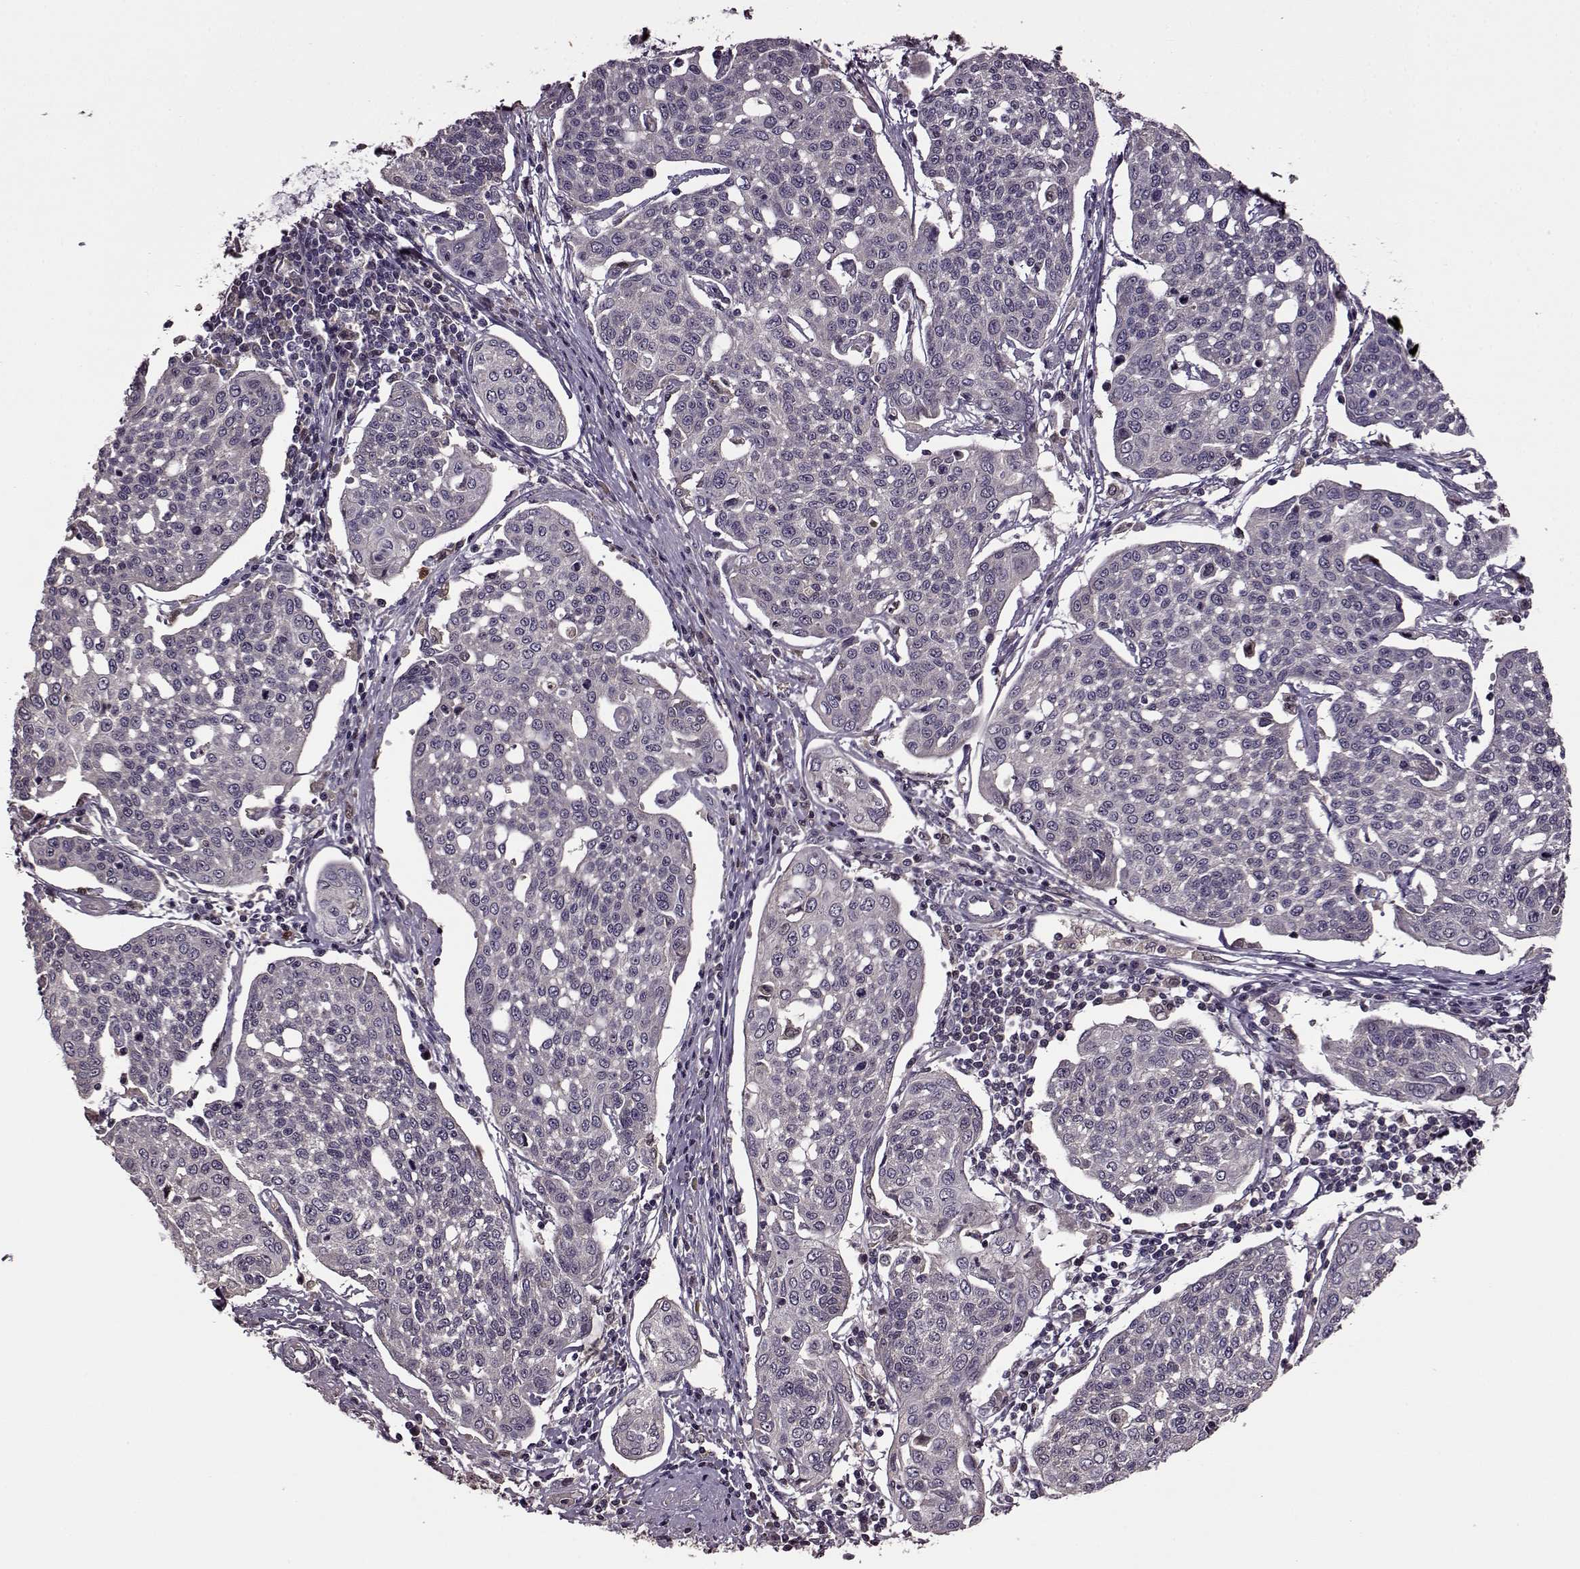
{"staining": {"intensity": "negative", "quantity": "none", "location": "none"}, "tissue": "cervical cancer", "cell_type": "Tumor cells", "image_type": "cancer", "snomed": [{"axis": "morphology", "description": "Squamous cell carcinoma, NOS"}, {"axis": "topography", "description": "Cervix"}], "caption": "The micrograph shows no significant staining in tumor cells of cervical cancer.", "gene": "MAIP1", "patient": {"sex": "female", "age": 34}}